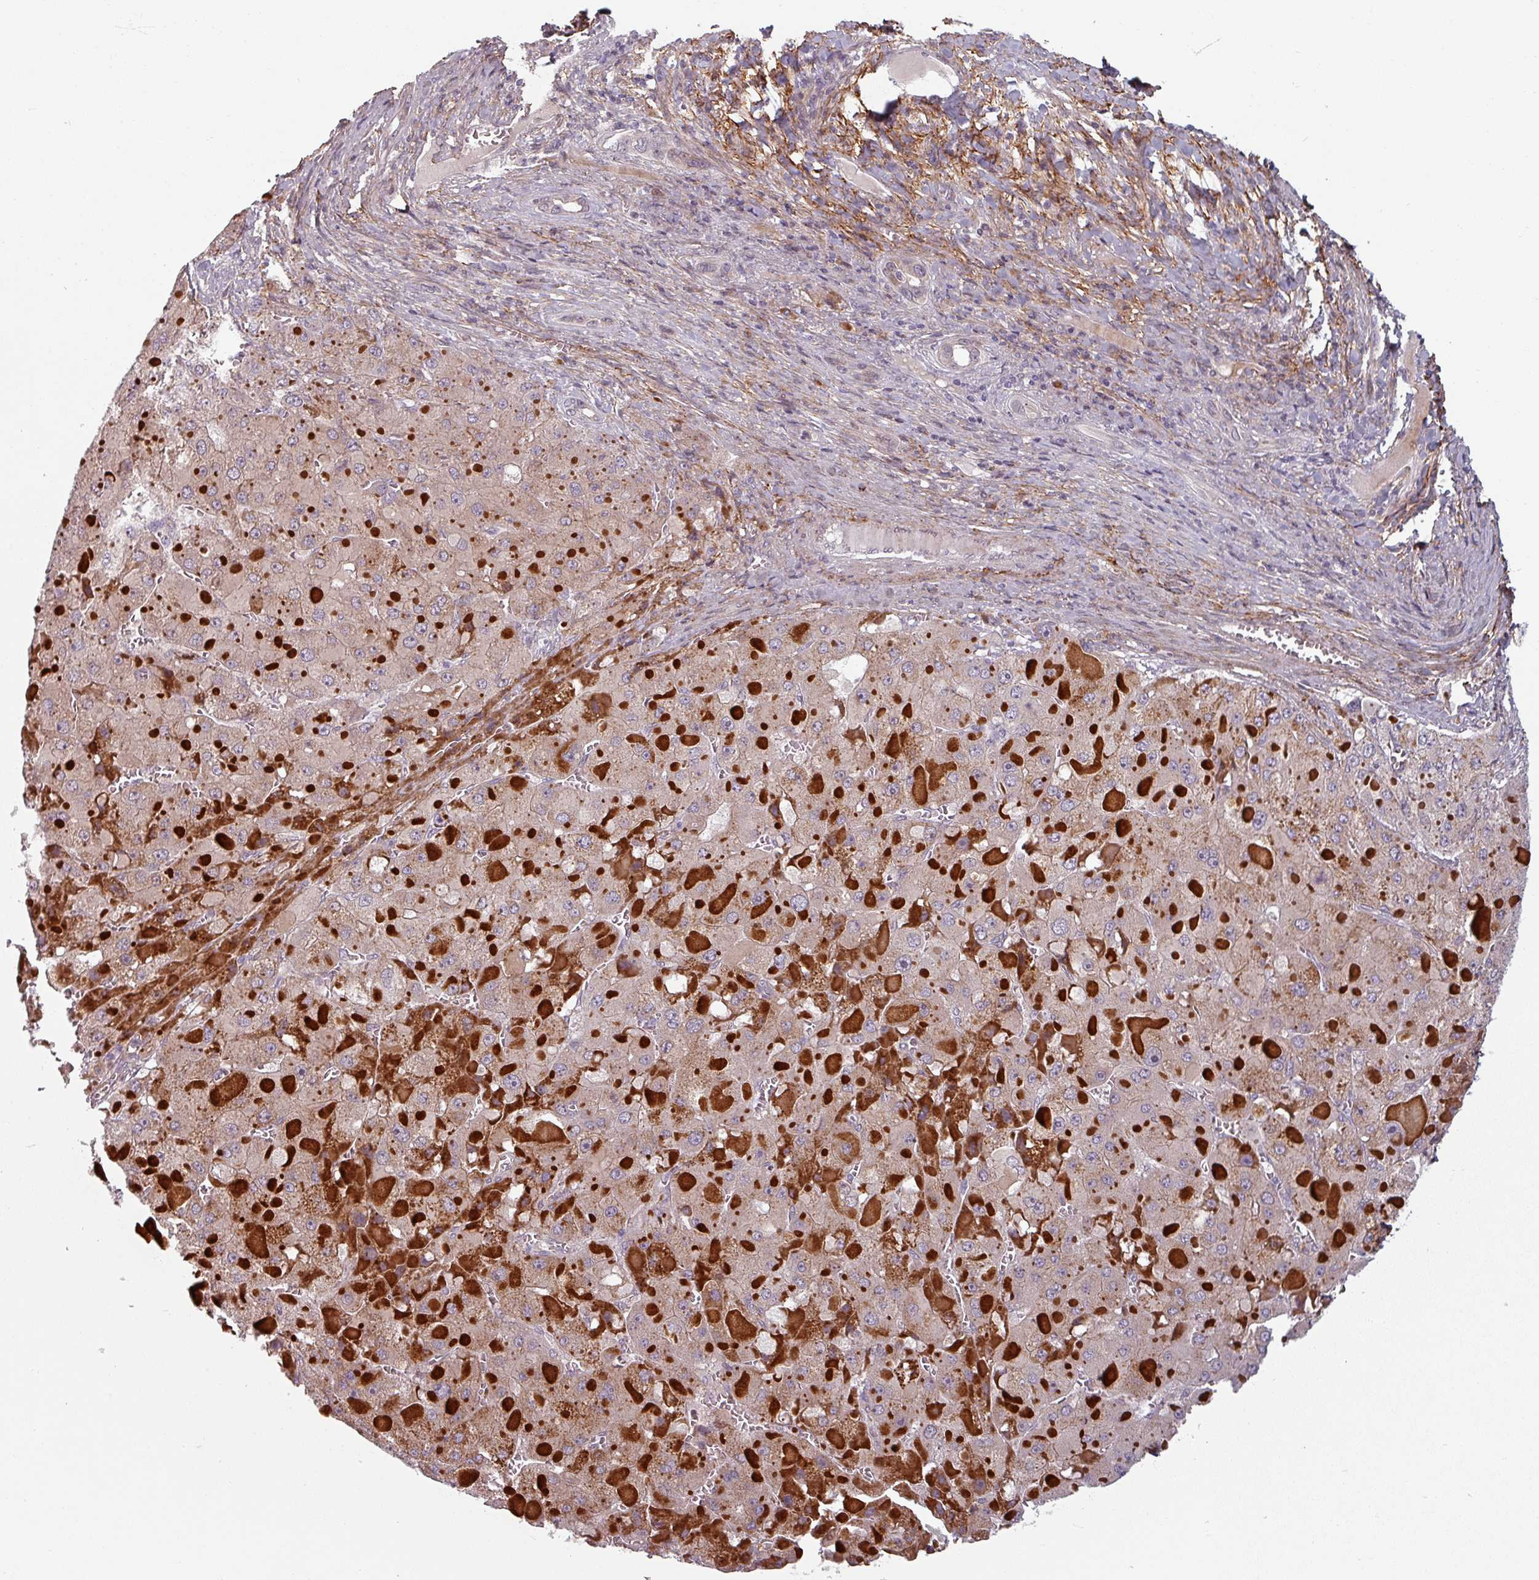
{"staining": {"intensity": "negative", "quantity": "none", "location": "none"}, "tissue": "liver cancer", "cell_type": "Tumor cells", "image_type": "cancer", "snomed": [{"axis": "morphology", "description": "Carcinoma, Hepatocellular, NOS"}, {"axis": "topography", "description": "Liver"}], "caption": "This is an immunohistochemistry histopathology image of human hepatocellular carcinoma (liver). There is no staining in tumor cells.", "gene": "CYB5RL", "patient": {"sex": "female", "age": 73}}